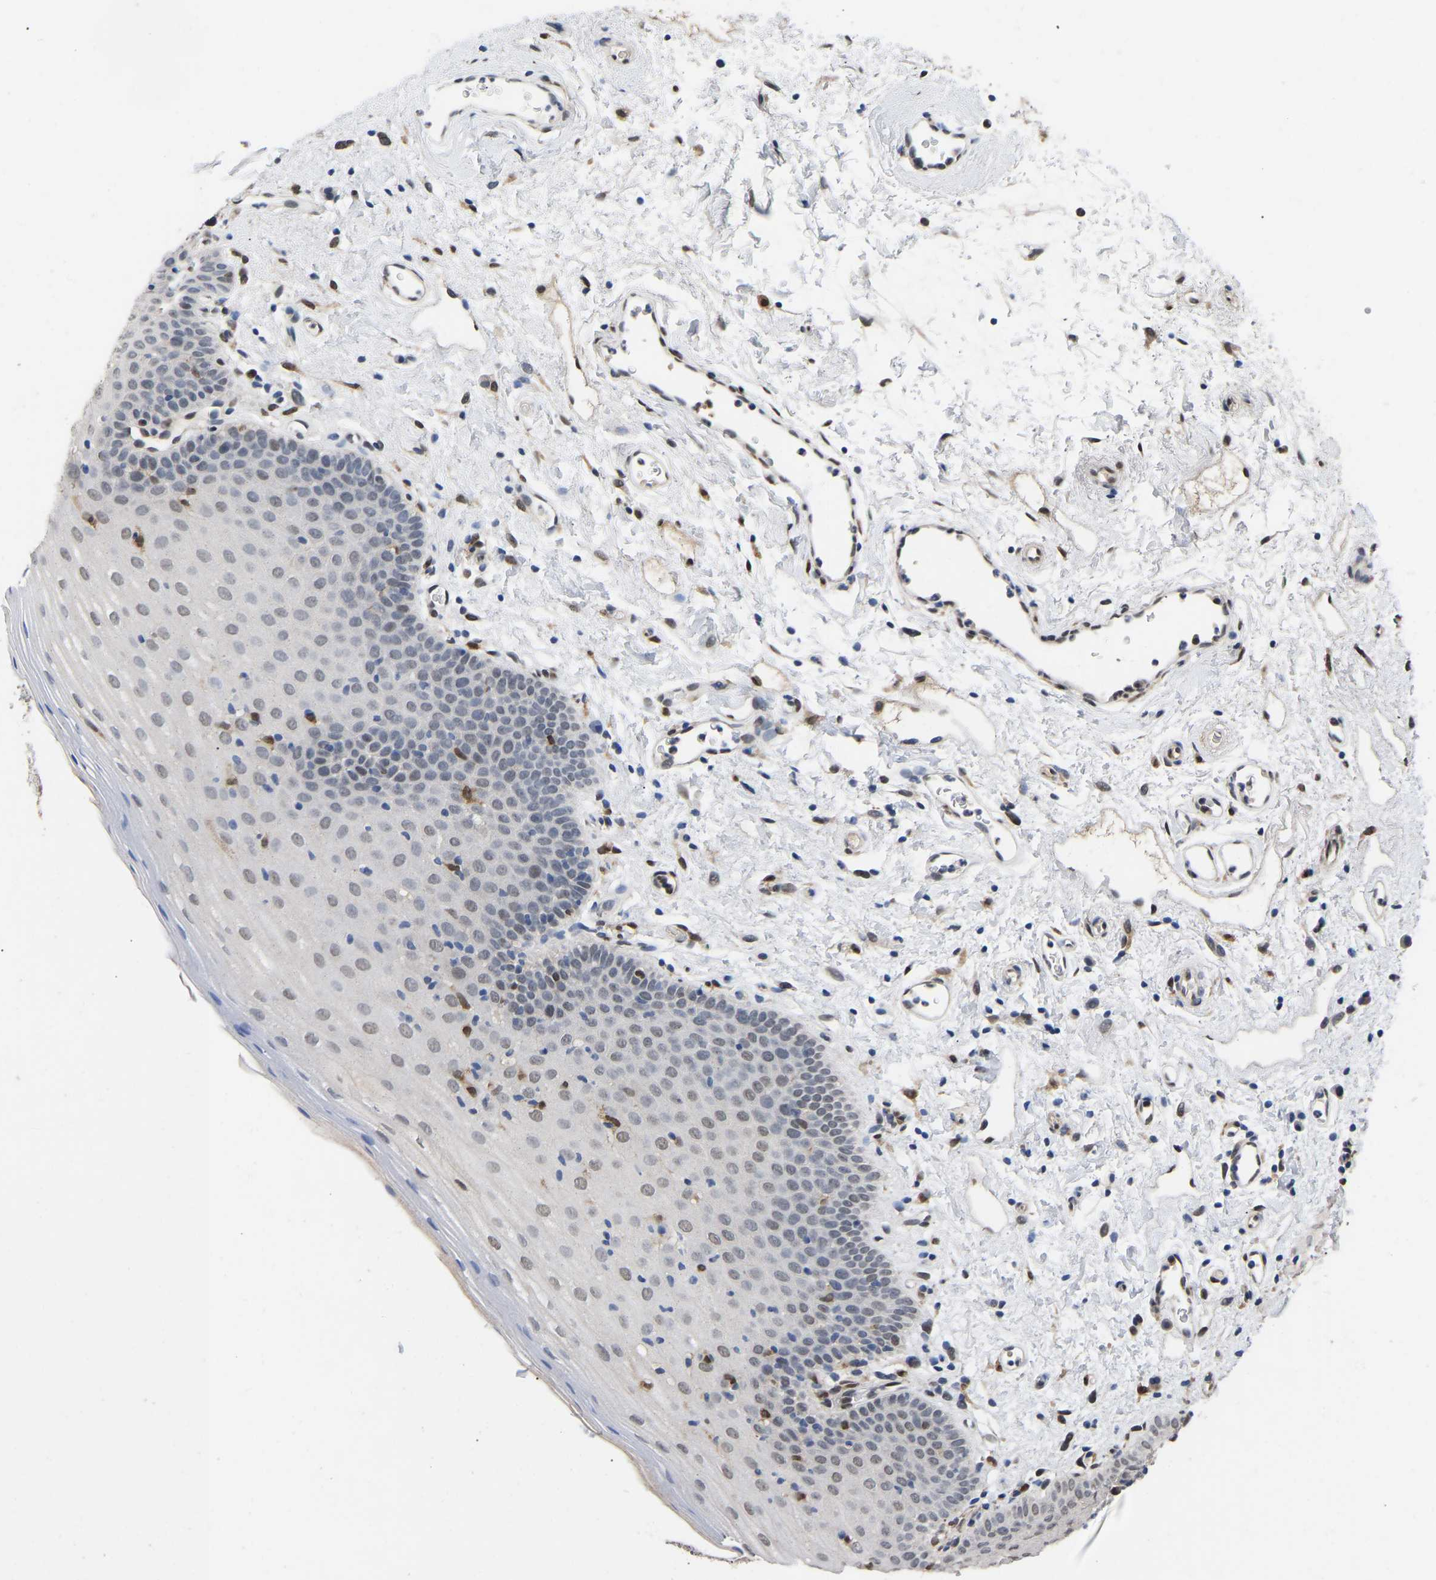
{"staining": {"intensity": "moderate", "quantity": "<25%", "location": "nuclear"}, "tissue": "oral mucosa", "cell_type": "Squamous epithelial cells", "image_type": "normal", "snomed": [{"axis": "morphology", "description": "Normal tissue, NOS"}, {"axis": "topography", "description": "Oral tissue"}], "caption": "The histopathology image demonstrates immunohistochemical staining of unremarkable oral mucosa. There is moderate nuclear positivity is present in about <25% of squamous epithelial cells.", "gene": "QKI", "patient": {"sex": "male", "age": 66}}